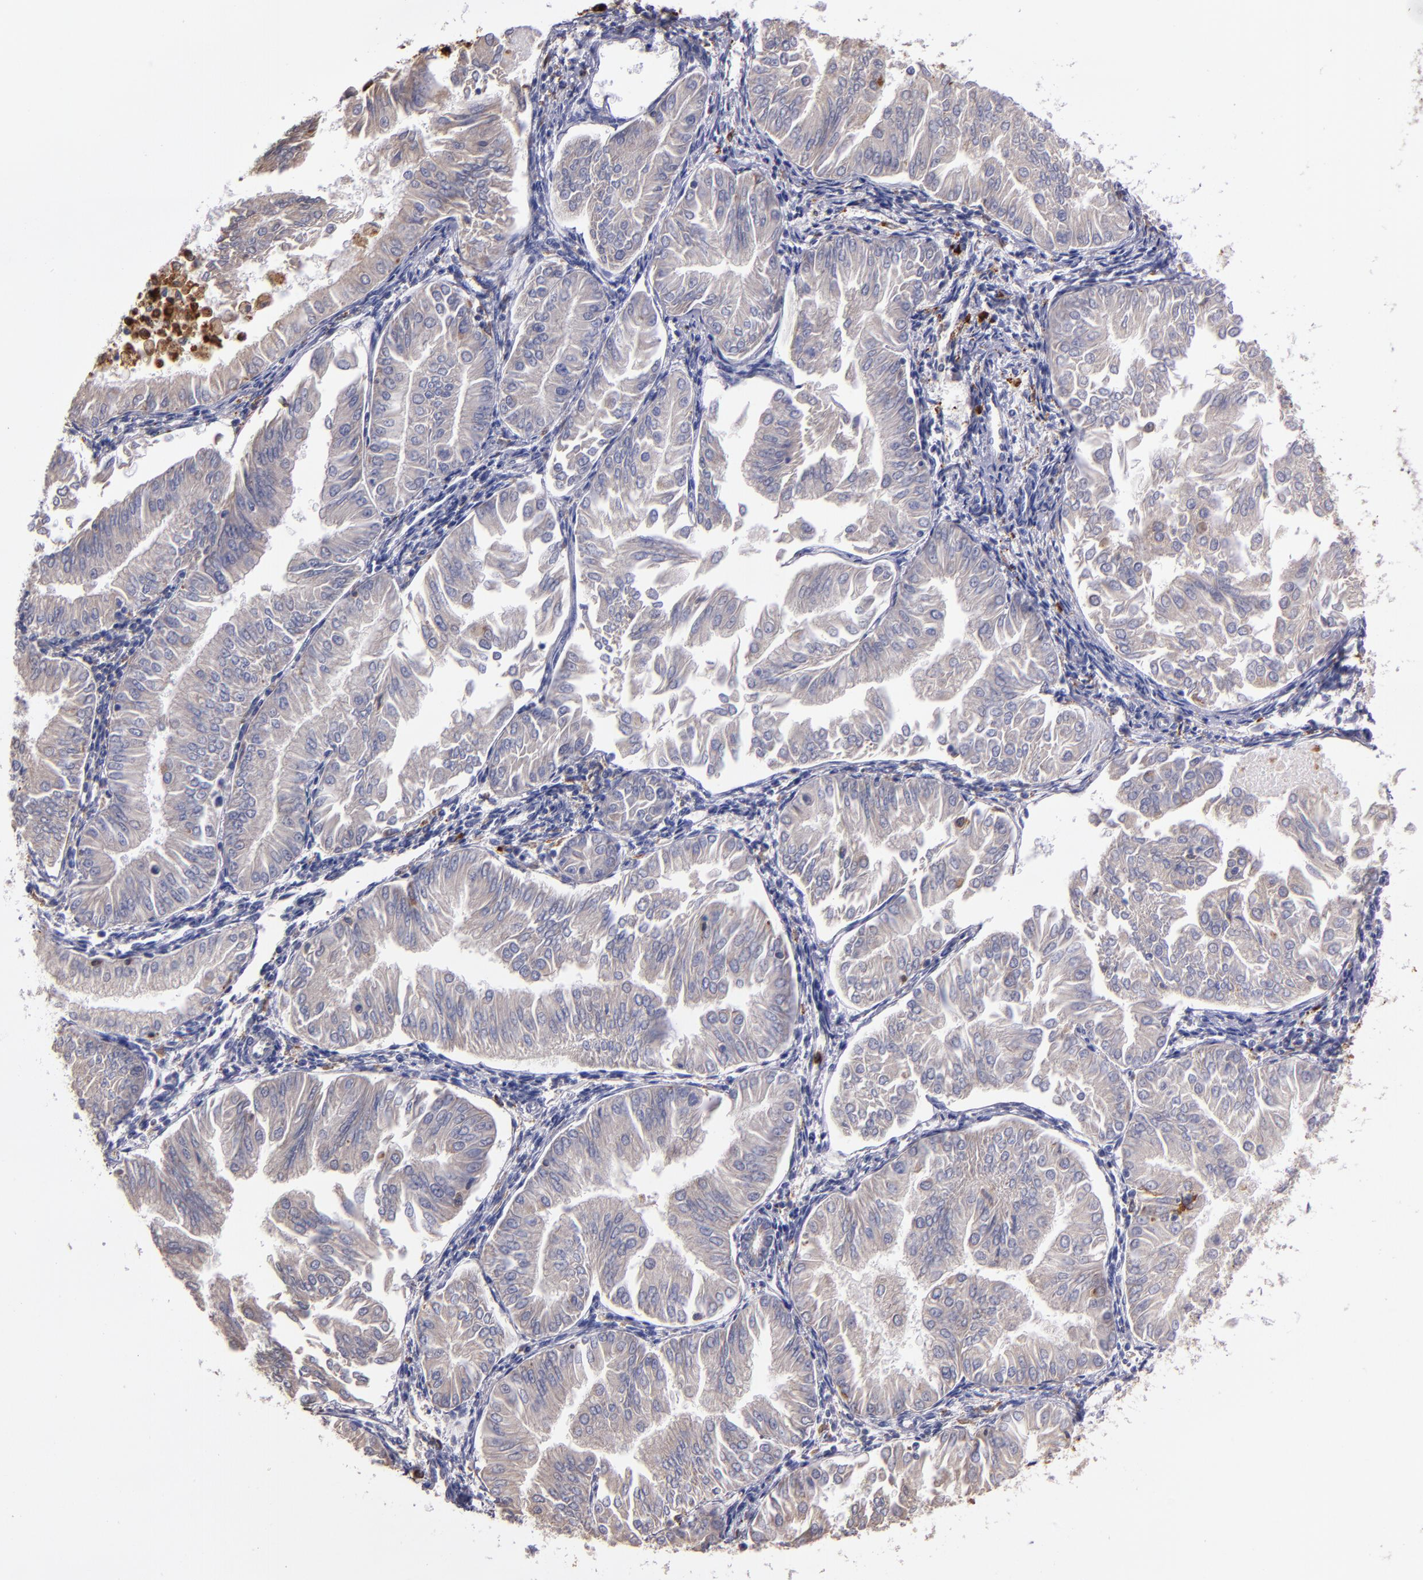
{"staining": {"intensity": "weak", "quantity": ">75%", "location": "cytoplasmic/membranous"}, "tissue": "endometrial cancer", "cell_type": "Tumor cells", "image_type": "cancer", "snomed": [{"axis": "morphology", "description": "Adenocarcinoma, NOS"}, {"axis": "topography", "description": "Endometrium"}], "caption": "Immunohistochemistry image of neoplastic tissue: endometrial cancer stained using immunohistochemistry reveals low levels of weak protein expression localized specifically in the cytoplasmic/membranous of tumor cells, appearing as a cytoplasmic/membranous brown color.", "gene": "CTSS", "patient": {"sex": "female", "age": 53}}